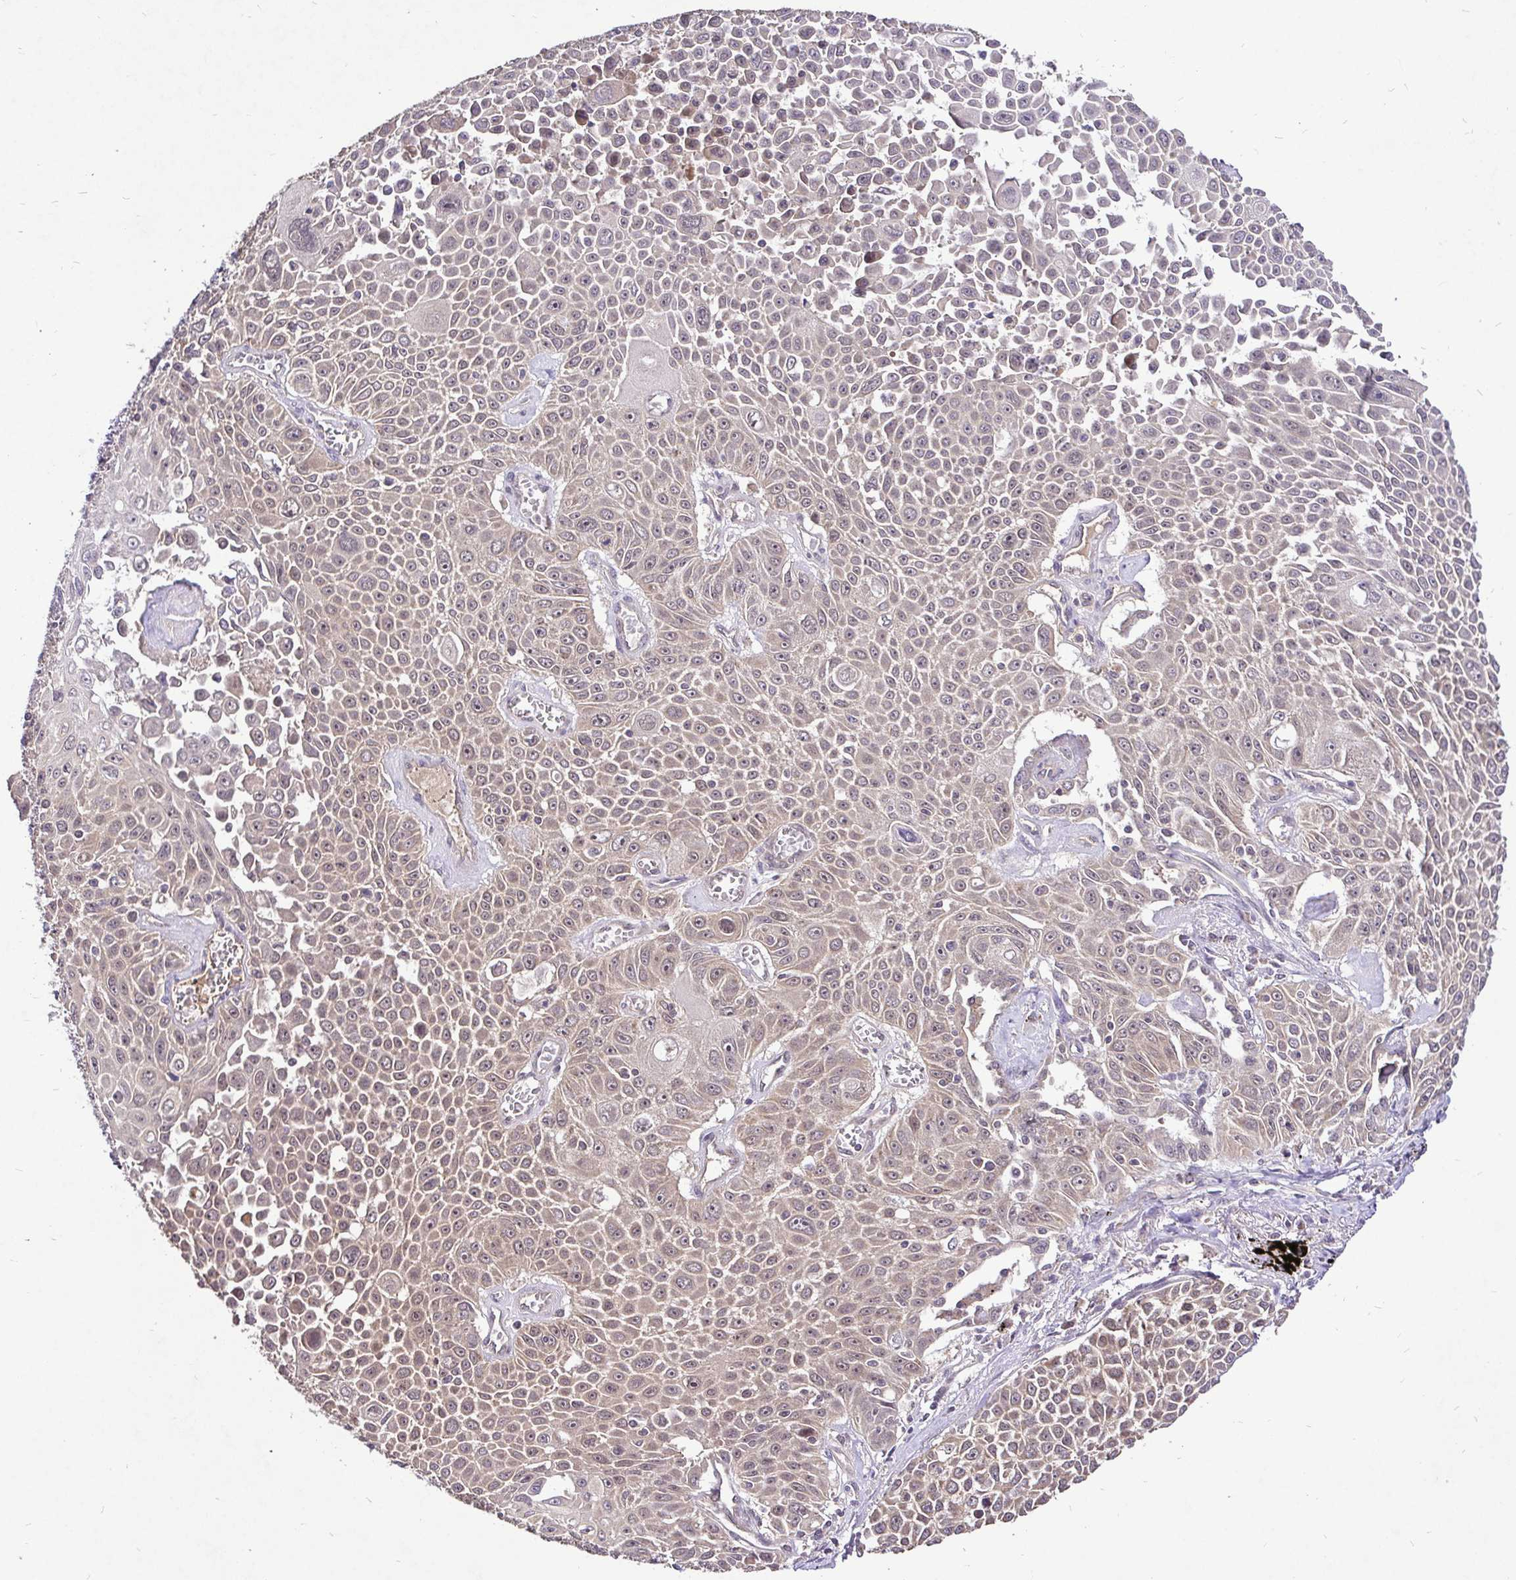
{"staining": {"intensity": "weak", "quantity": ">75%", "location": "cytoplasmic/membranous,nuclear"}, "tissue": "lung cancer", "cell_type": "Tumor cells", "image_type": "cancer", "snomed": [{"axis": "morphology", "description": "Squamous cell carcinoma, NOS"}, {"axis": "morphology", "description": "Squamous cell carcinoma, metastatic, NOS"}, {"axis": "topography", "description": "Lymph node"}, {"axis": "topography", "description": "Lung"}], "caption": "Immunohistochemical staining of human lung squamous cell carcinoma demonstrates low levels of weak cytoplasmic/membranous and nuclear protein staining in about >75% of tumor cells. The protein is stained brown, and the nuclei are stained in blue (DAB IHC with brightfield microscopy, high magnification).", "gene": "UBE2M", "patient": {"sex": "female", "age": 62}}